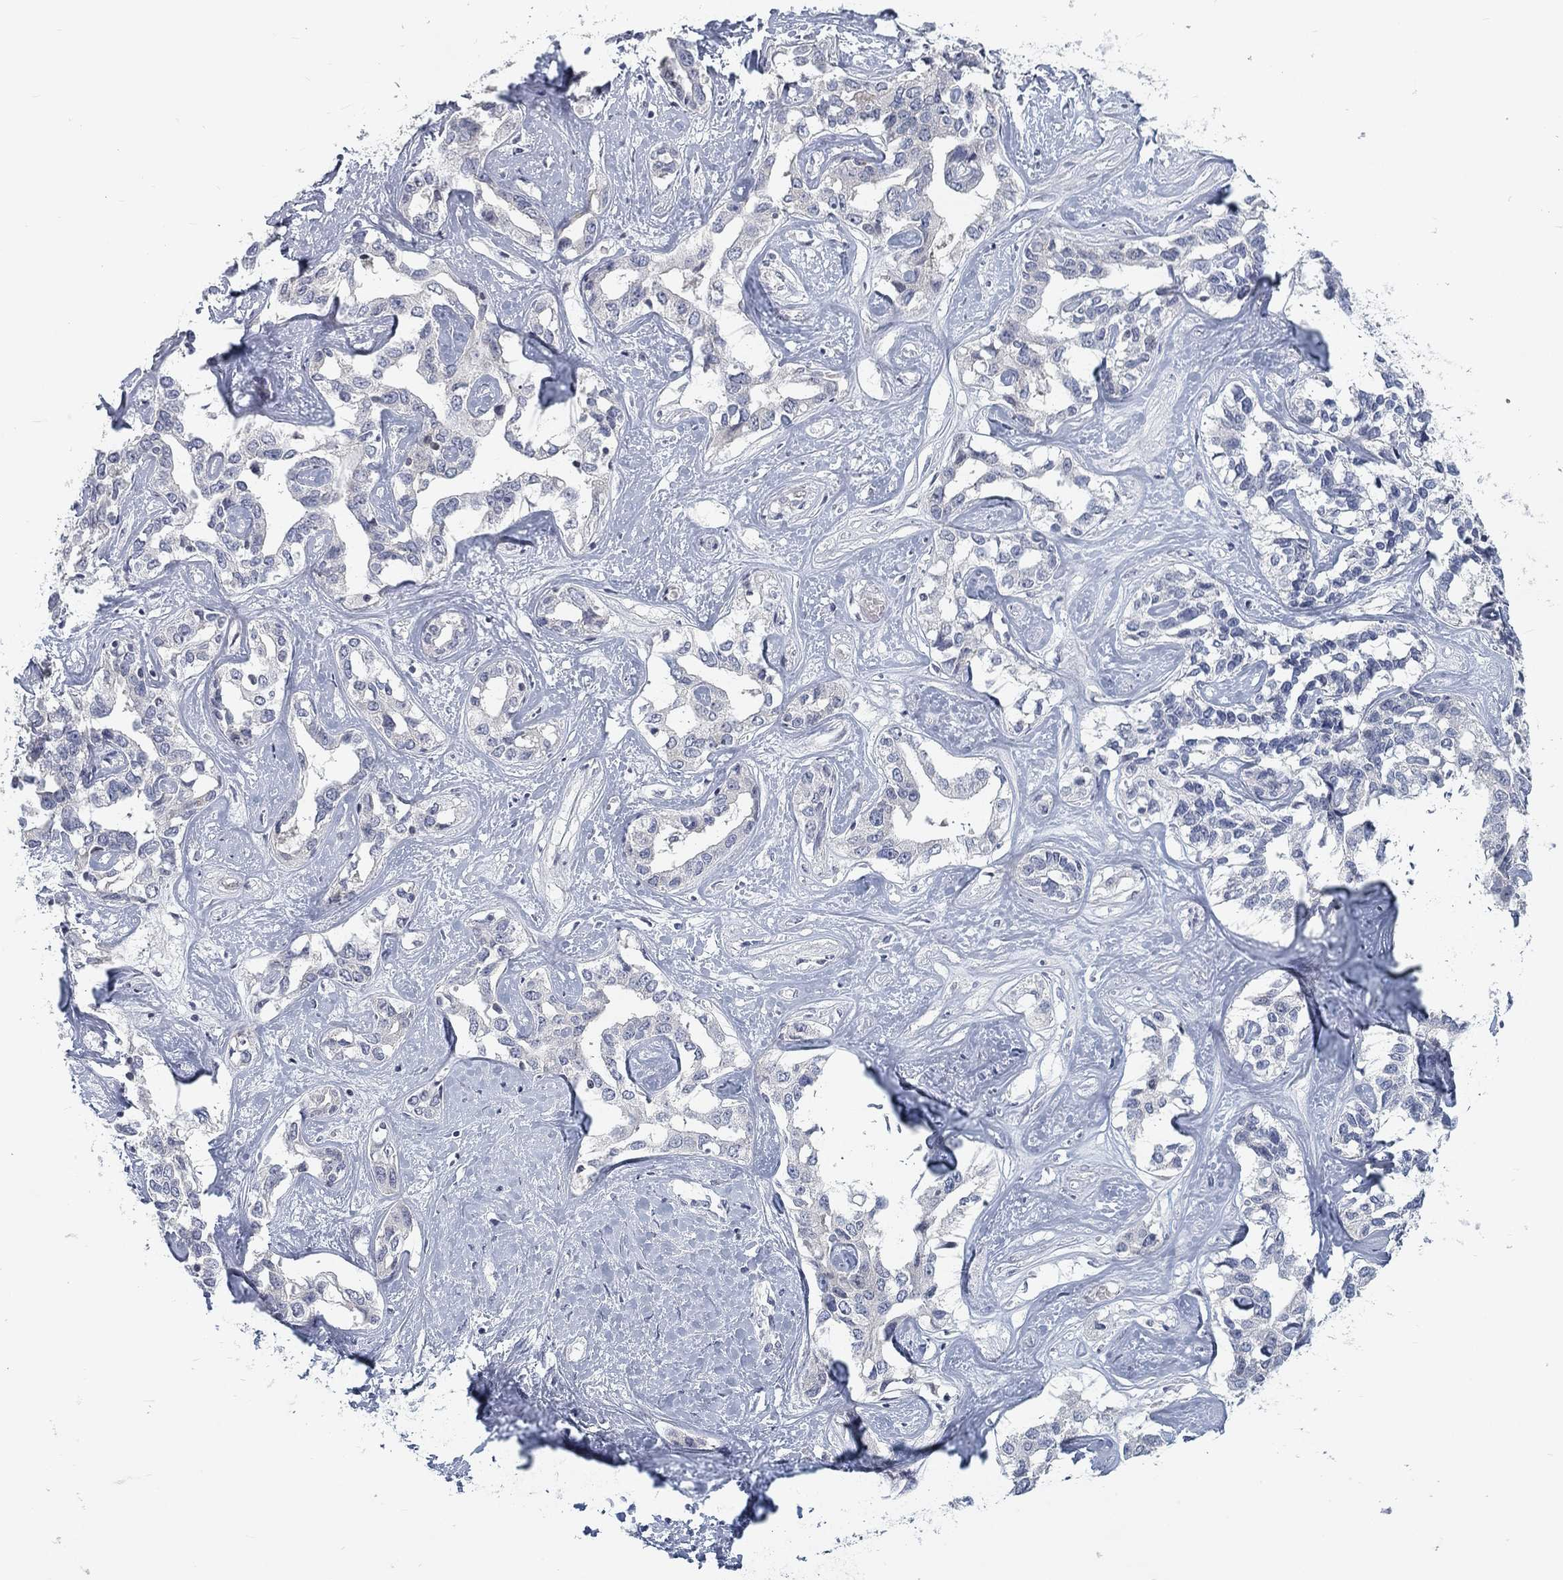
{"staining": {"intensity": "negative", "quantity": "none", "location": "none"}, "tissue": "liver cancer", "cell_type": "Tumor cells", "image_type": "cancer", "snomed": [{"axis": "morphology", "description": "Cholangiocarcinoma"}, {"axis": "topography", "description": "Liver"}], "caption": "A histopathology image of human liver cholangiocarcinoma is negative for staining in tumor cells.", "gene": "ATP1A3", "patient": {"sex": "male", "age": 59}}